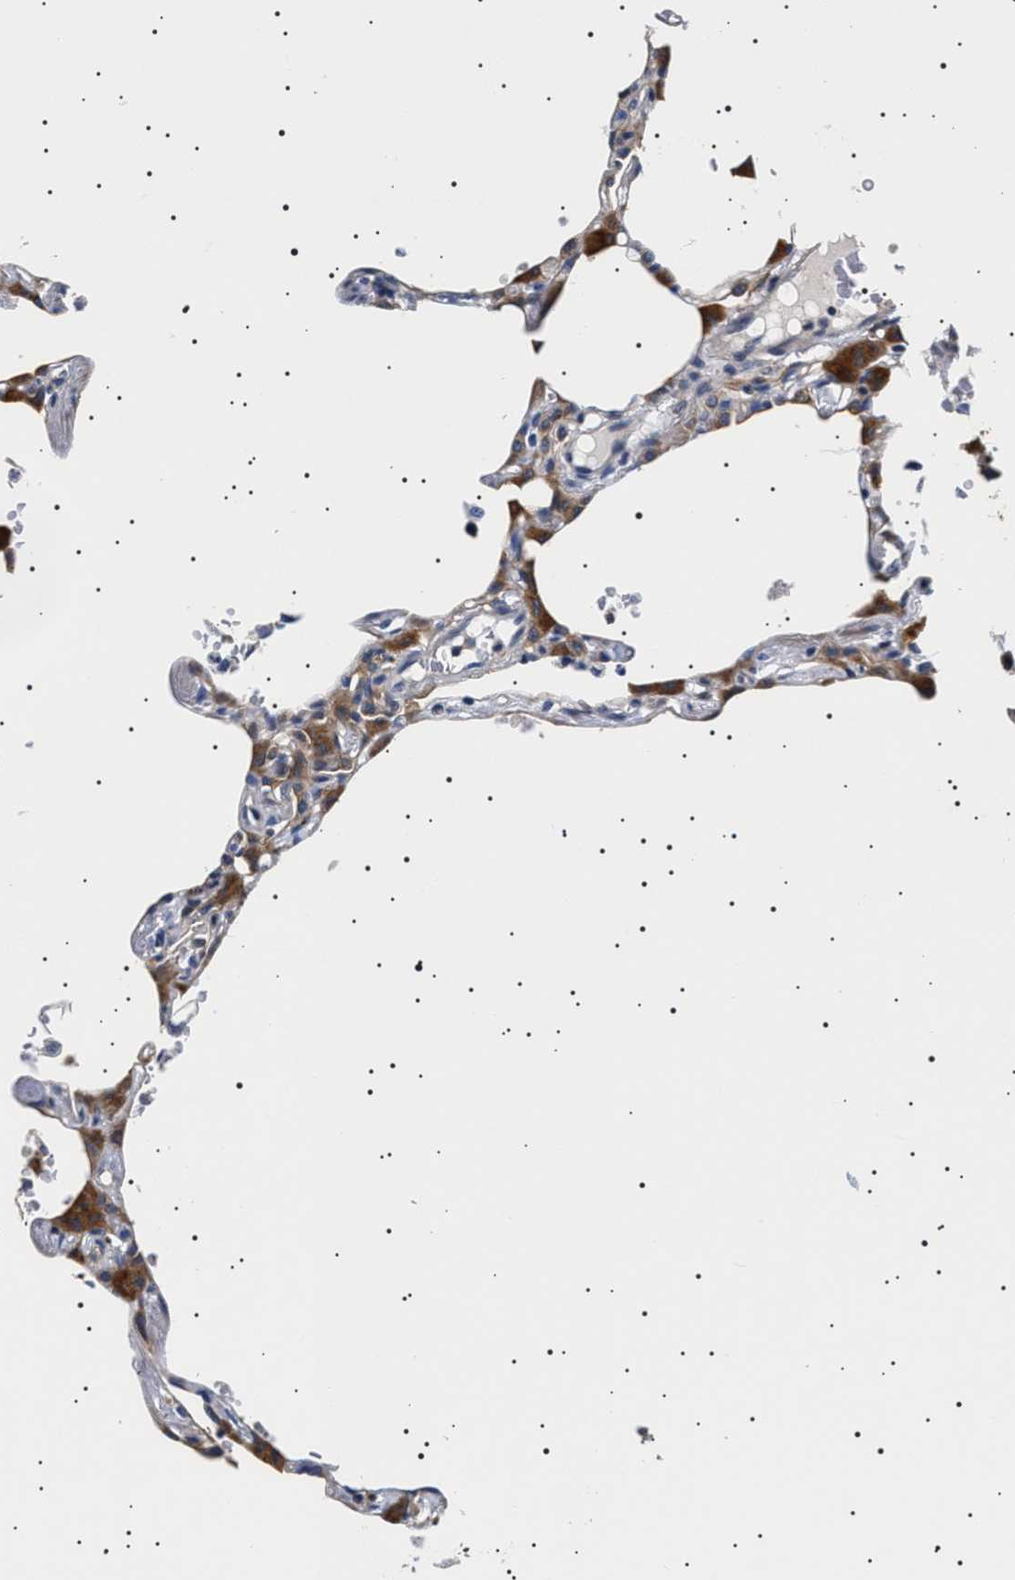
{"staining": {"intensity": "weak", "quantity": "<25%", "location": "cytoplasmic/membranous"}, "tissue": "lung", "cell_type": "Alveolar cells", "image_type": "normal", "snomed": [{"axis": "morphology", "description": "Normal tissue, NOS"}, {"axis": "topography", "description": "Lung"}], "caption": "This is a photomicrograph of immunohistochemistry staining of benign lung, which shows no staining in alveolar cells. (DAB immunohistochemistry visualized using brightfield microscopy, high magnification).", "gene": "SLC4A7", "patient": {"sex": "female", "age": 49}}